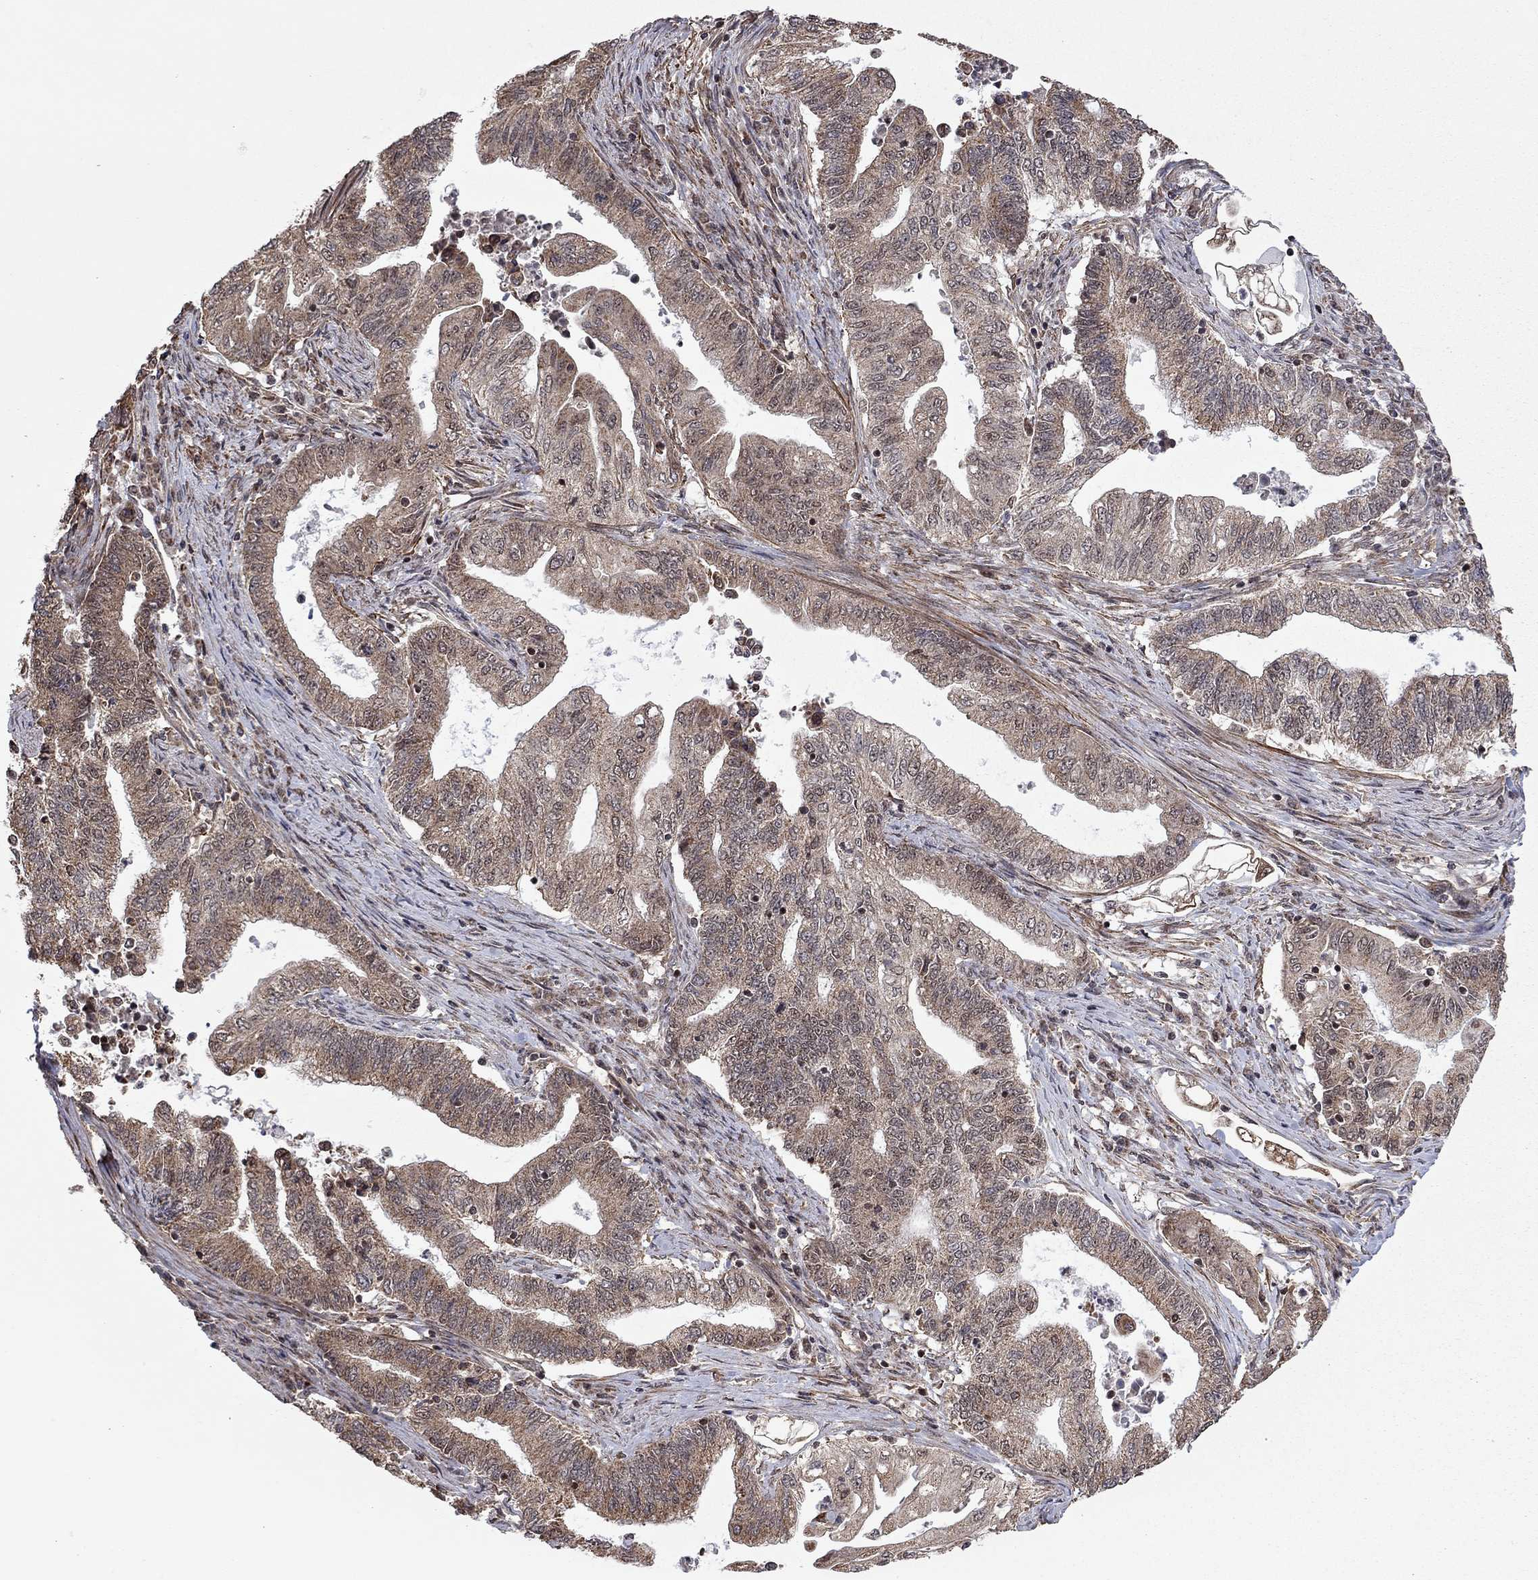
{"staining": {"intensity": "moderate", "quantity": "25%-75%", "location": "cytoplasmic/membranous"}, "tissue": "endometrial cancer", "cell_type": "Tumor cells", "image_type": "cancer", "snomed": [{"axis": "morphology", "description": "Adenocarcinoma, NOS"}, {"axis": "topography", "description": "Uterus"}, {"axis": "topography", "description": "Endometrium"}], "caption": "Adenocarcinoma (endometrial) tissue reveals moderate cytoplasmic/membranous positivity in about 25%-75% of tumor cells, visualized by immunohistochemistry.", "gene": "TDP1", "patient": {"sex": "female", "age": 54}}